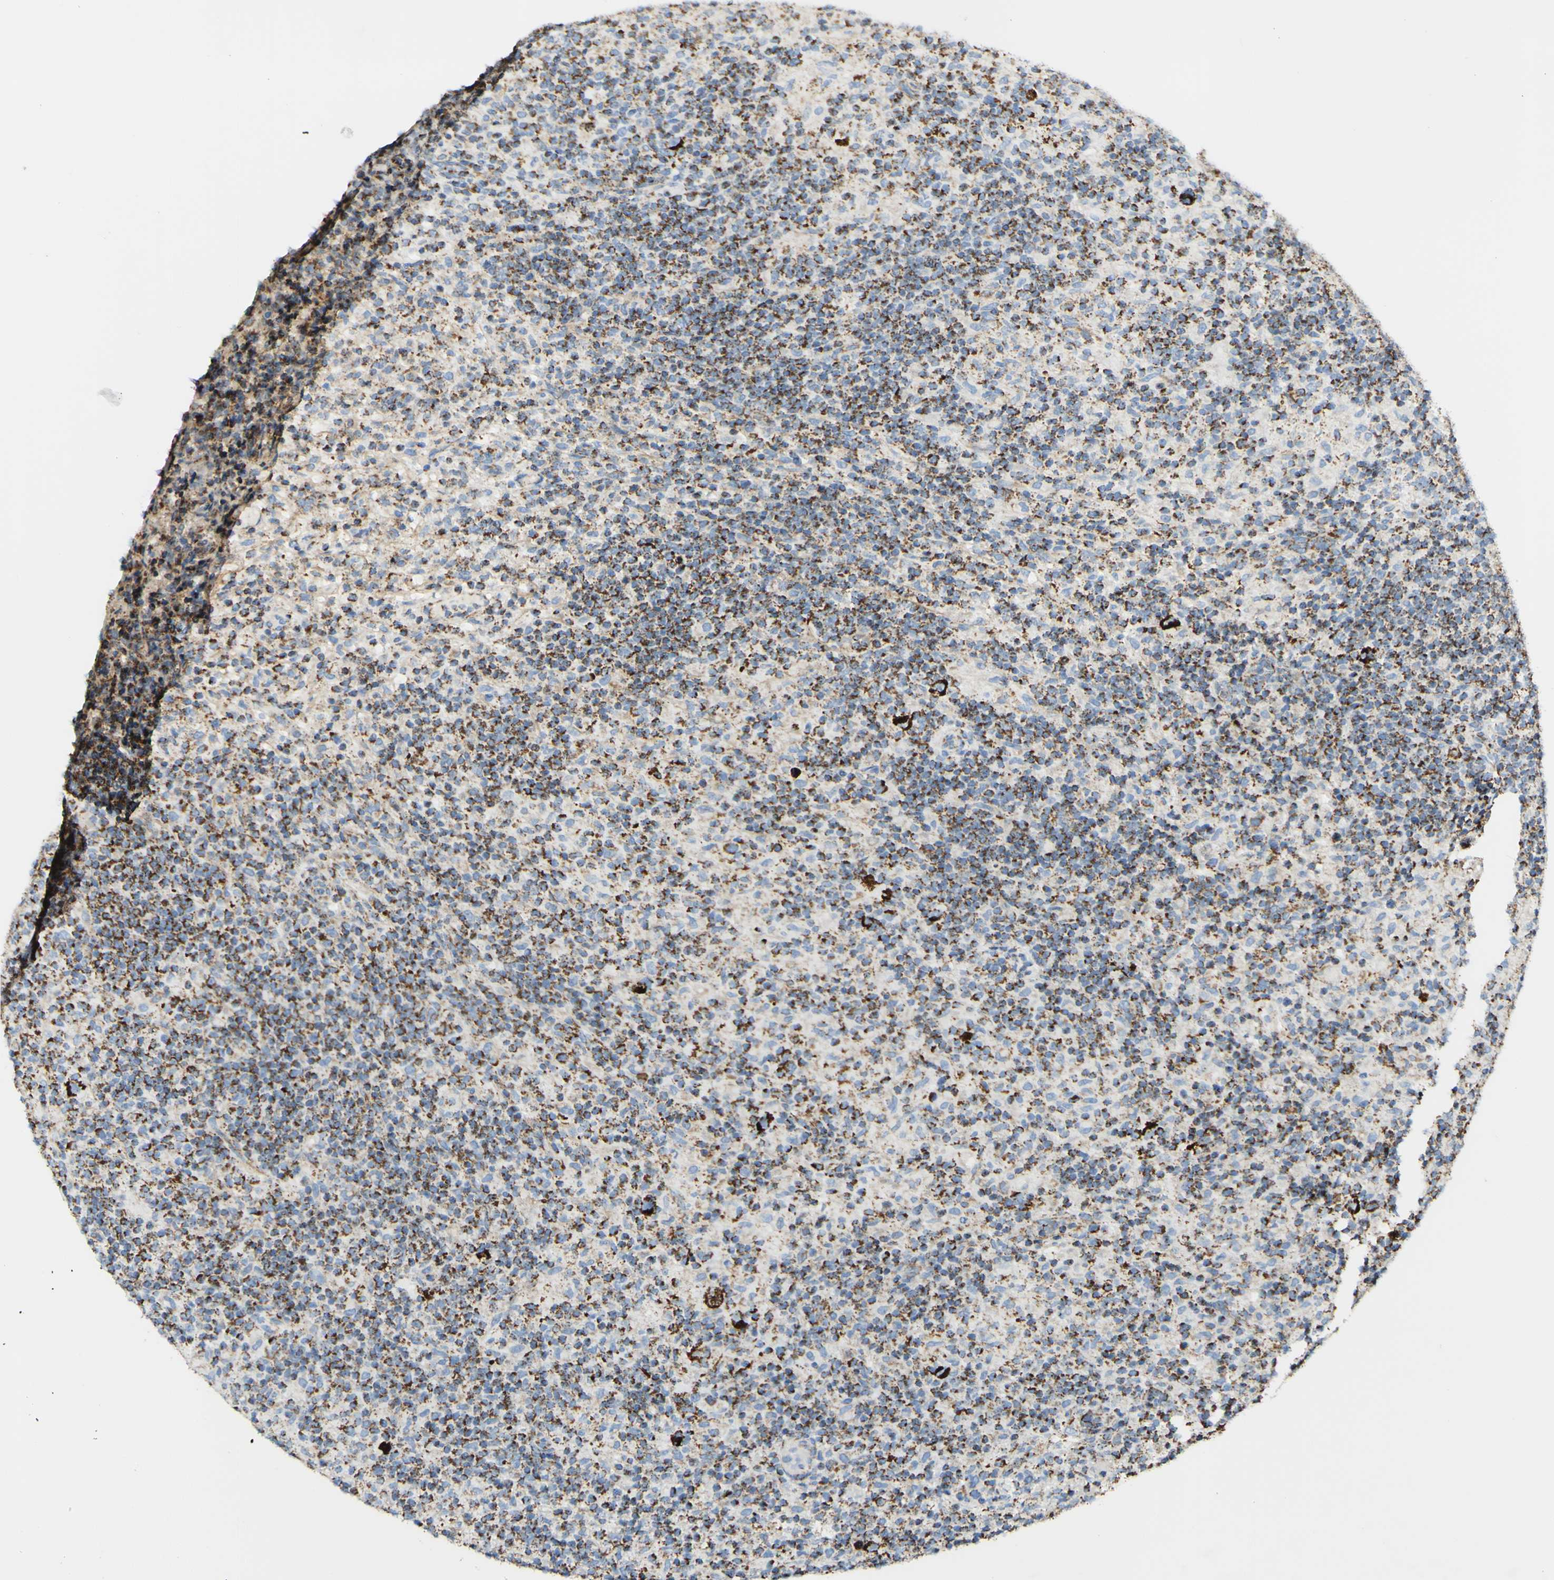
{"staining": {"intensity": "moderate", "quantity": ">75%", "location": "cytoplasmic/membranous"}, "tissue": "lymphoma", "cell_type": "Tumor cells", "image_type": "cancer", "snomed": [{"axis": "morphology", "description": "Hodgkin's disease, NOS"}, {"axis": "topography", "description": "Lymph node"}], "caption": "There is medium levels of moderate cytoplasmic/membranous expression in tumor cells of lymphoma, as demonstrated by immunohistochemical staining (brown color).", "gene": "OXCT1", "patient": {"sex": "male", "age": 70}}